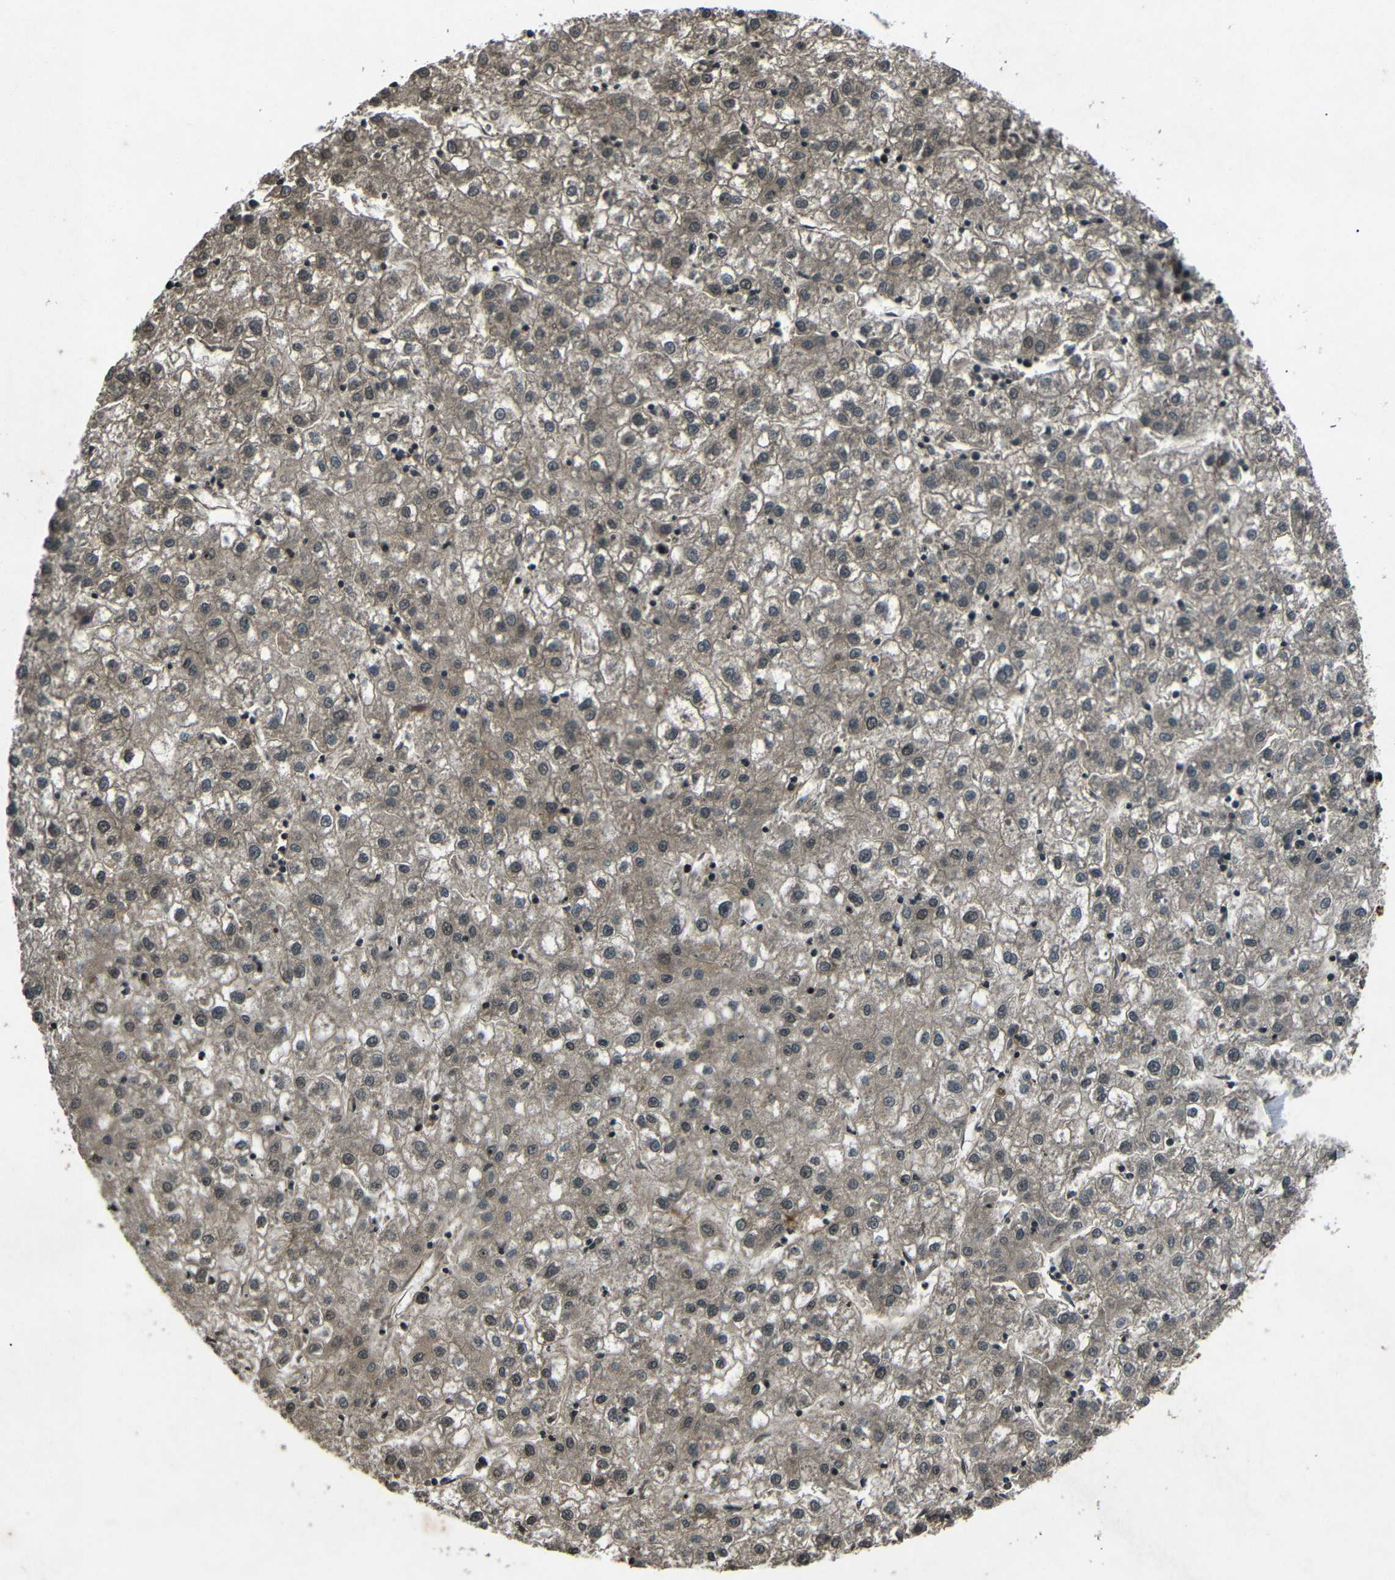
{"staining": {"intensity": "weak", "quantity": ">75%", "location": "cytoplasmic/membranous"}, "tissue": "liver cancer", "cell_type": "Tumor cells", "image_type": "cancer", "snomed": [{"axis": "morphology", "description": "Carcinoma, Hepatocellular, NOS"}, {"axis": "topography", "description": "Liver"}], "caption": "This is a photomicrograph of IHC staining of liver hepatocellular carcinoma, which shows weak expression in the cytoplasmic/membranous of tumor cells.", "gene": "PLK2", "patient": {"sex": "male", "age": 72}}